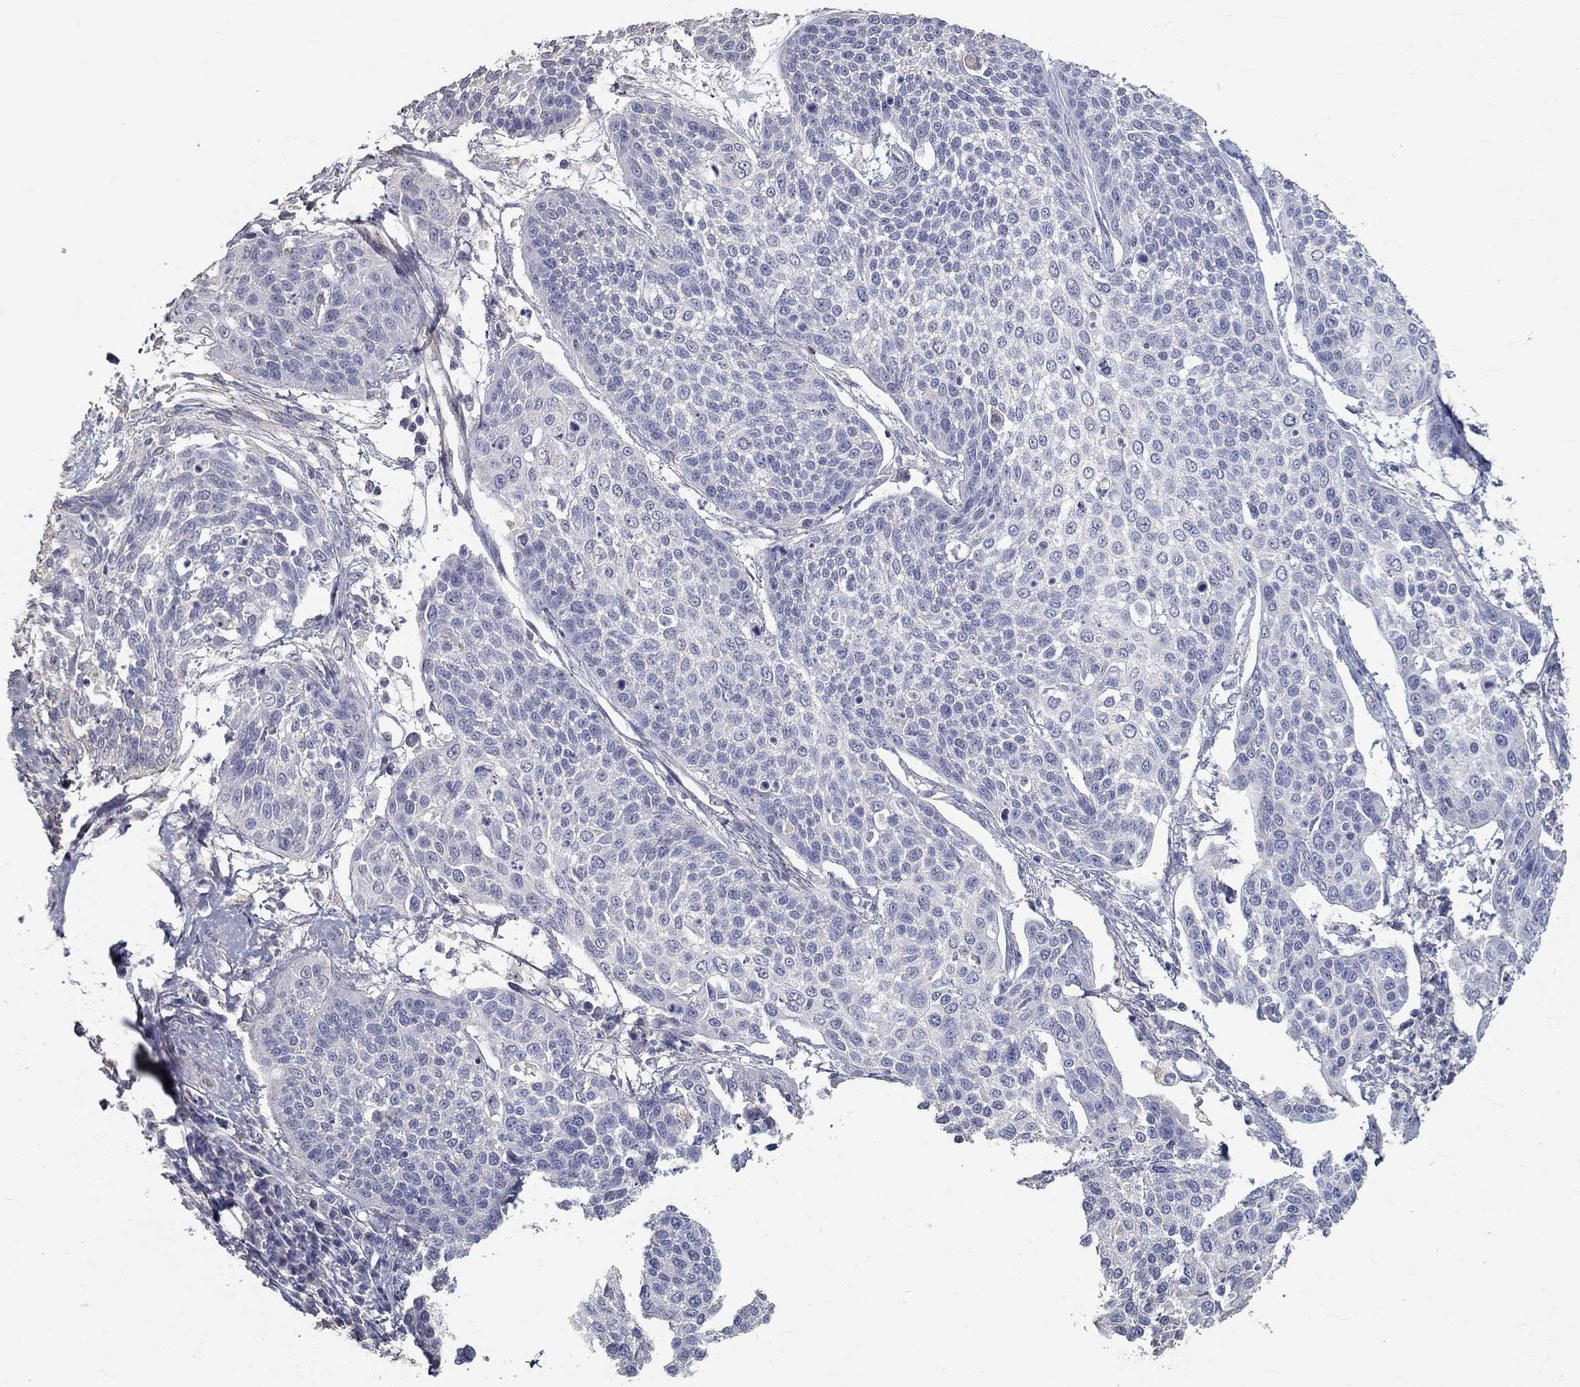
{"staining": {"intensity": "negative", "quantity": "none", "location": "none"}, "tissue": "cervical cancer", "cell_type": "Tumor cells", "image_type": "cancer", "snomed": [{"axis": "morphology", "description": "Squamous cell carcinoma, NOS"}, {"axis": "topography", "description": "Cervix"}], "caption": "Immunohistochemistry image of squamous cell carcinoma (cervical) stained for a protein (brown), which shows no expression in tumor cells.", "gene": "FGF2", "patient": {"sex": "female", "age": 34}}